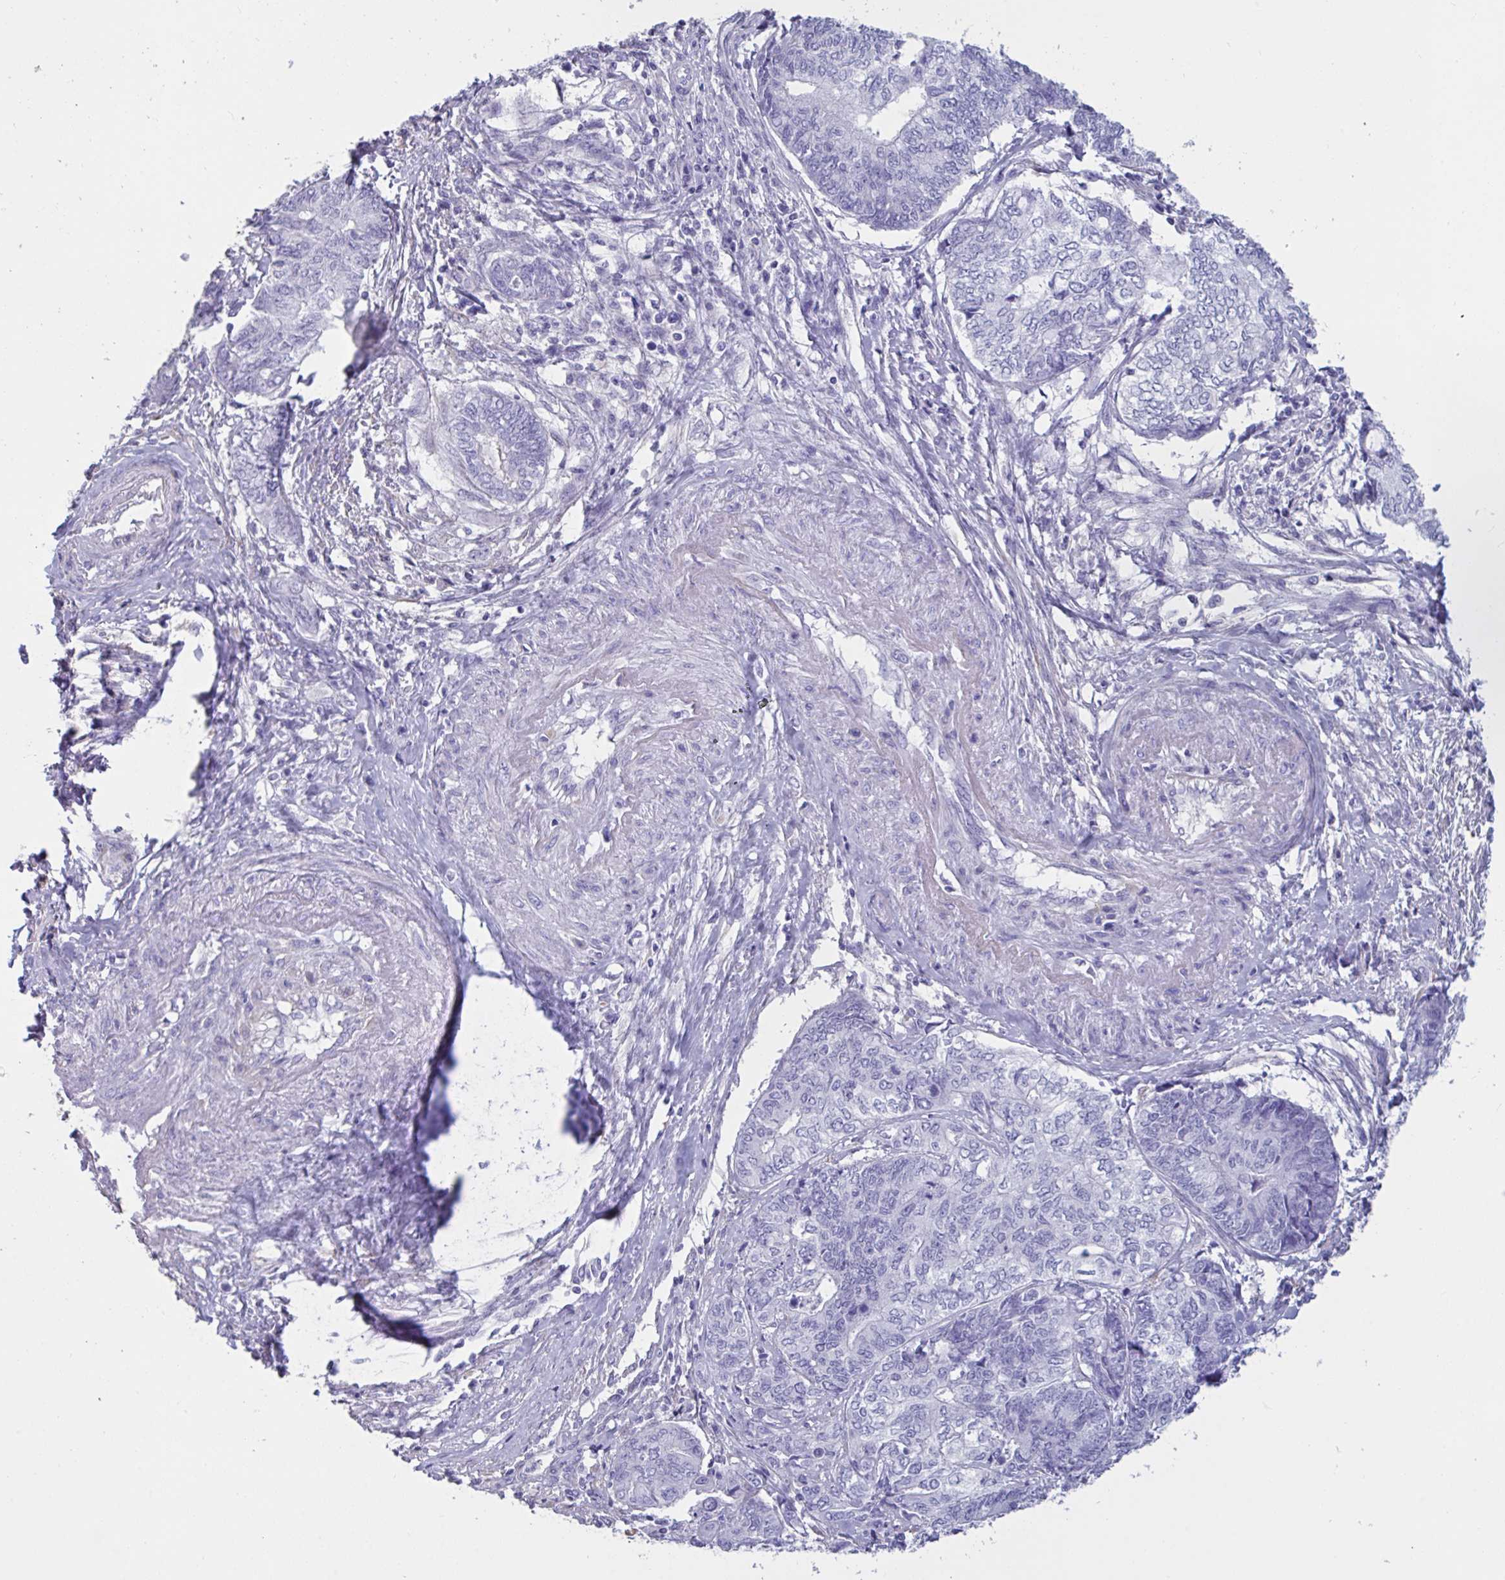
{"staining": {"intensity": "negative", "quantity": "none", "location": "none"}, "tissue": "endometrial cancer", "cell_type": "Tumor cells", "image_type": "cancer", "snomed": [{"axis": "morphology", "description": "Adenocarcinoma, NOS"}, {"axis": "topography", "description": "Uterus"}, {"axis": "topography", "description": "Endometrium"}], "caption": "Immunohistochemical staining of endometrial adenocarcinoma demonstrates no significant positivity in tumor cells. (DAB IHC visualized using brightfield microscopy, high magnification).", "gene": "TNNC1", "patient": {"sex": "female", "age": 70}}